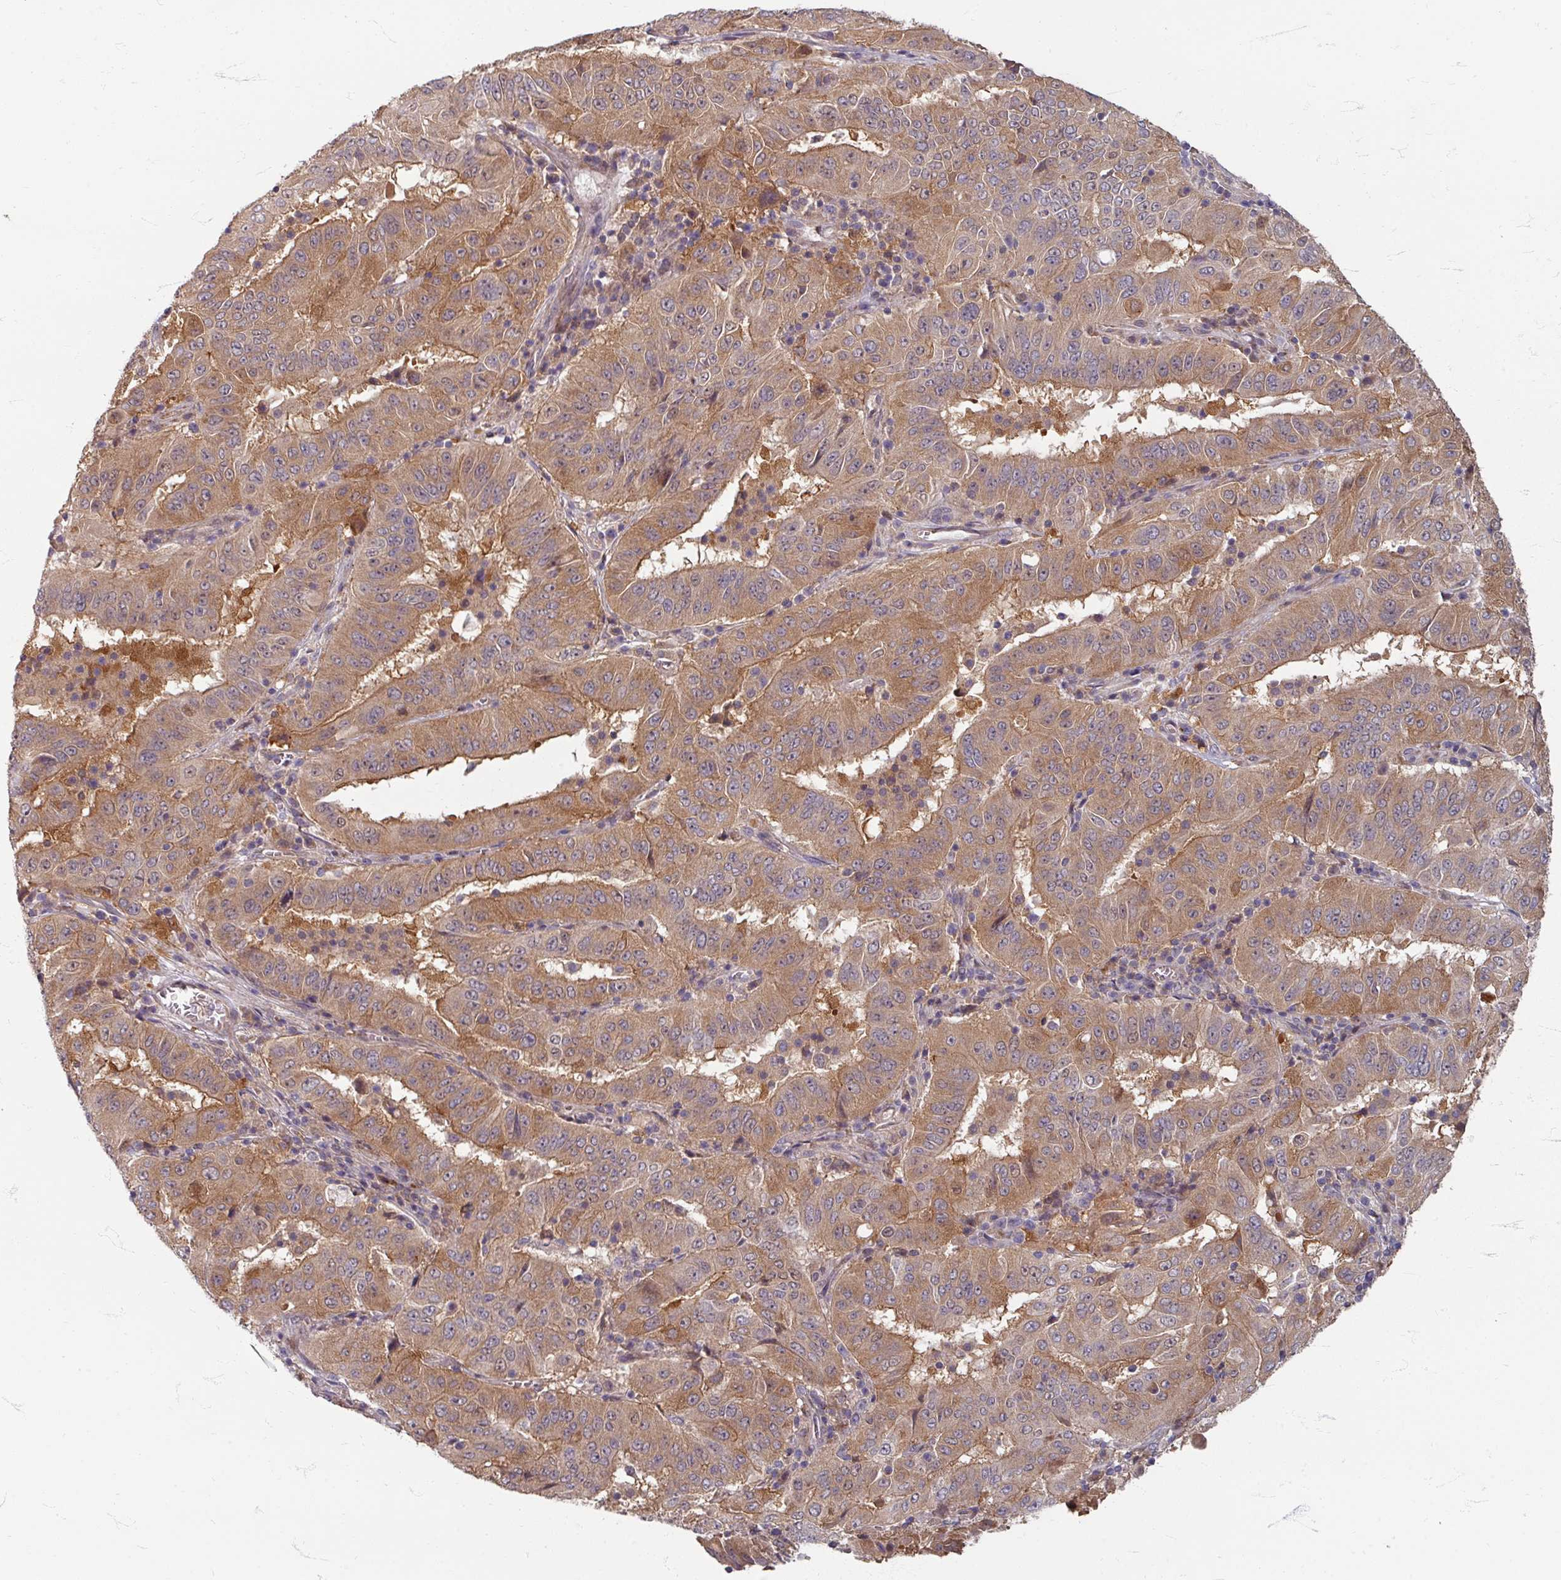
{"staining": {"intensity": "moderate", "quantity": ">75%", "location": "cytoplasmic/membranous"}, "tissue": "pancreatic cancer", "cell_type": "Tumor cells", "image_type": "cancer", "snomed": [{"axis": "morphology", "description": "Adenocarcinoma, NOS"}, {"axis": "topography", "description": "Pancreas"}], "caption": "Pancreatic cancer (adenocarcinoma) was stained to show a protein in brown. There is medium levels of moderate cytoplasmic/membranous positivity in approximately >75% of tumor cells.", "gene": "STAM", "patient": {"sex": "male", "age": 63}}